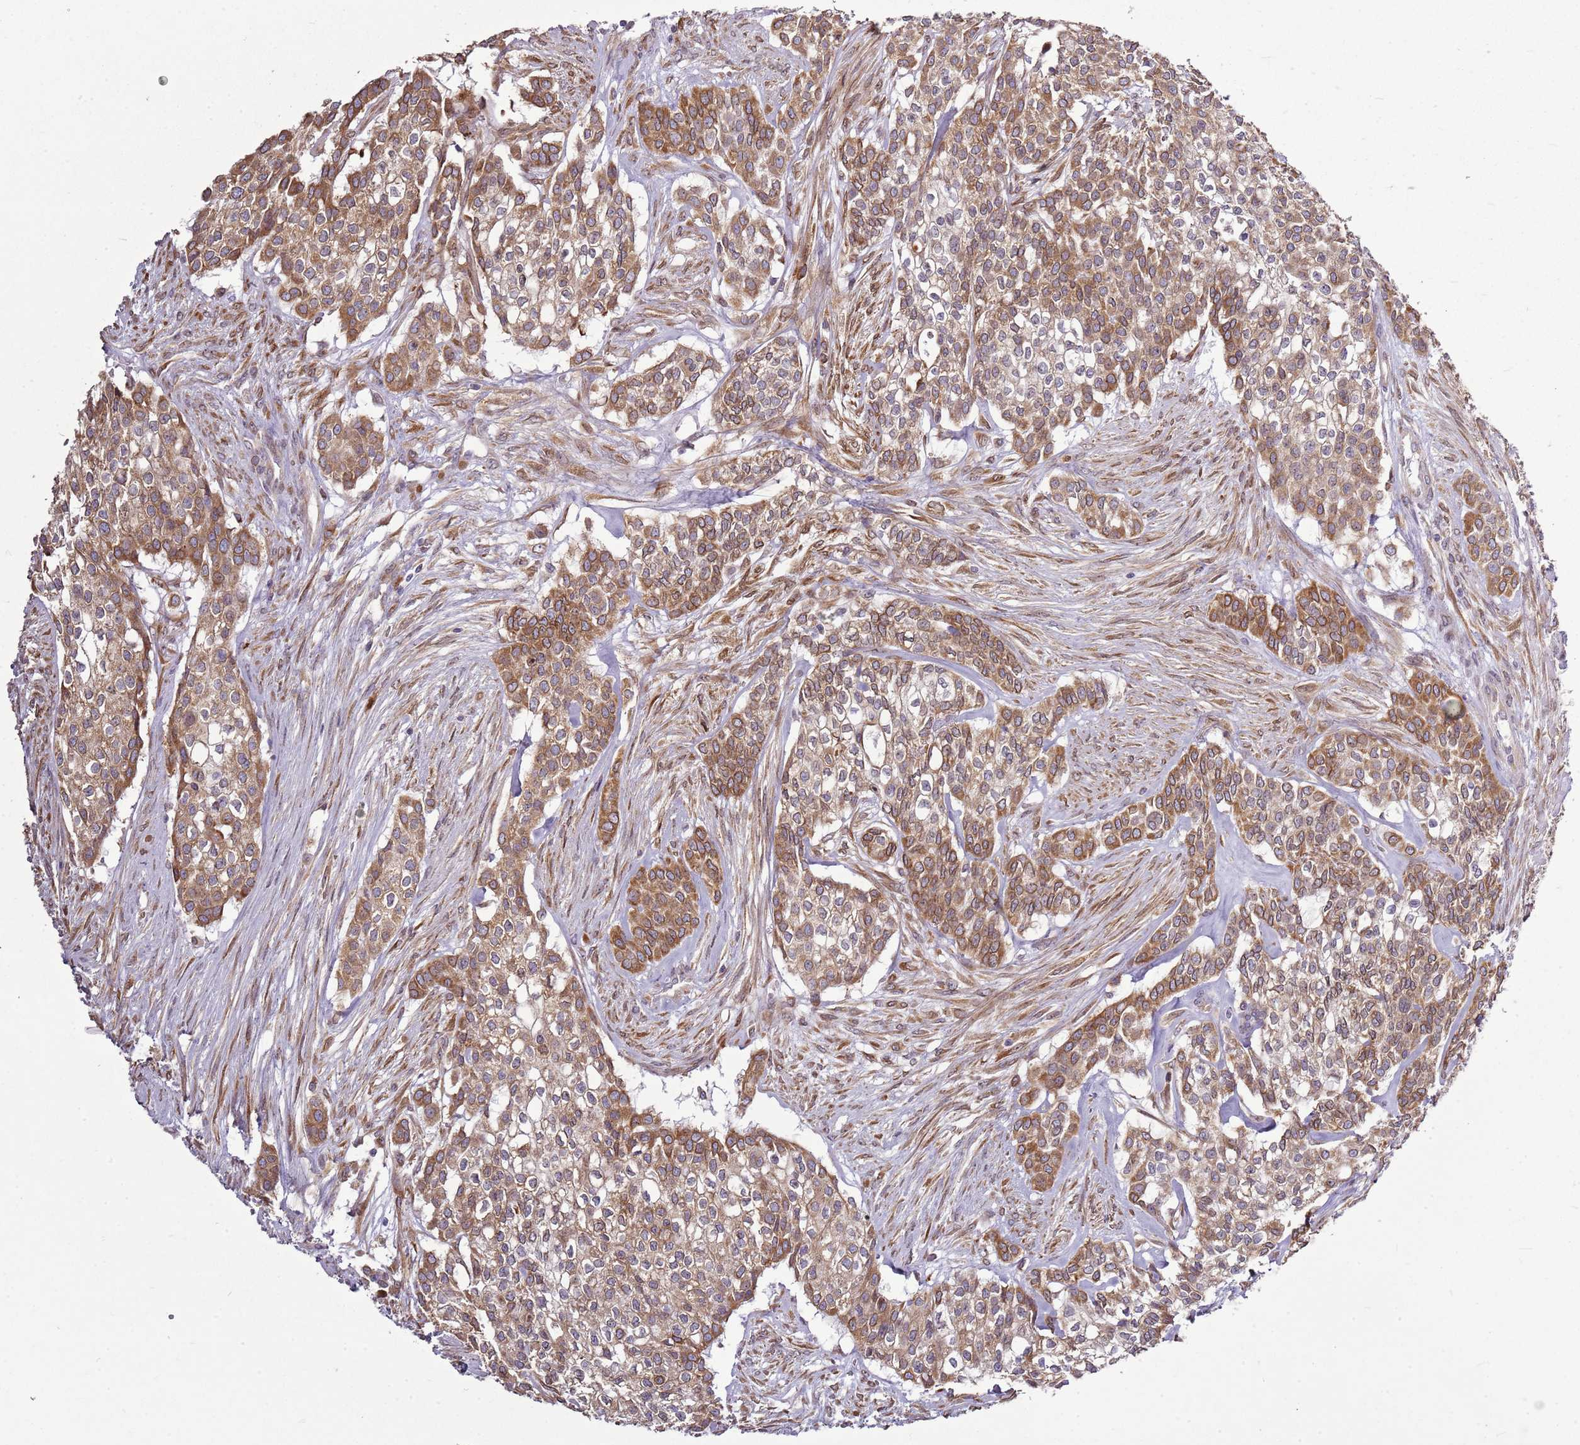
{"staining": {"intensity": "moderate", "quantity": ">75%", "location": "cytoplasmic/membranous"}, "tissue": "head and neck cancer", "cell_type": "Tumor cells", "image_type": "cancer", "snomed": [{"axis": "morphology", "description": "Adenocarcinoma, NOS"}, {"axis": "topography", "description": "Head-Neck"}], "caption": "Human head and neck cancer (adenocarcinoma) stained with a brown dye exhibits moderate cytoplasmic/membranous positive positivity in about >75% of tumor cells.", "gene": "TMED10", "patient": {"sex": "male", "age": 81}}